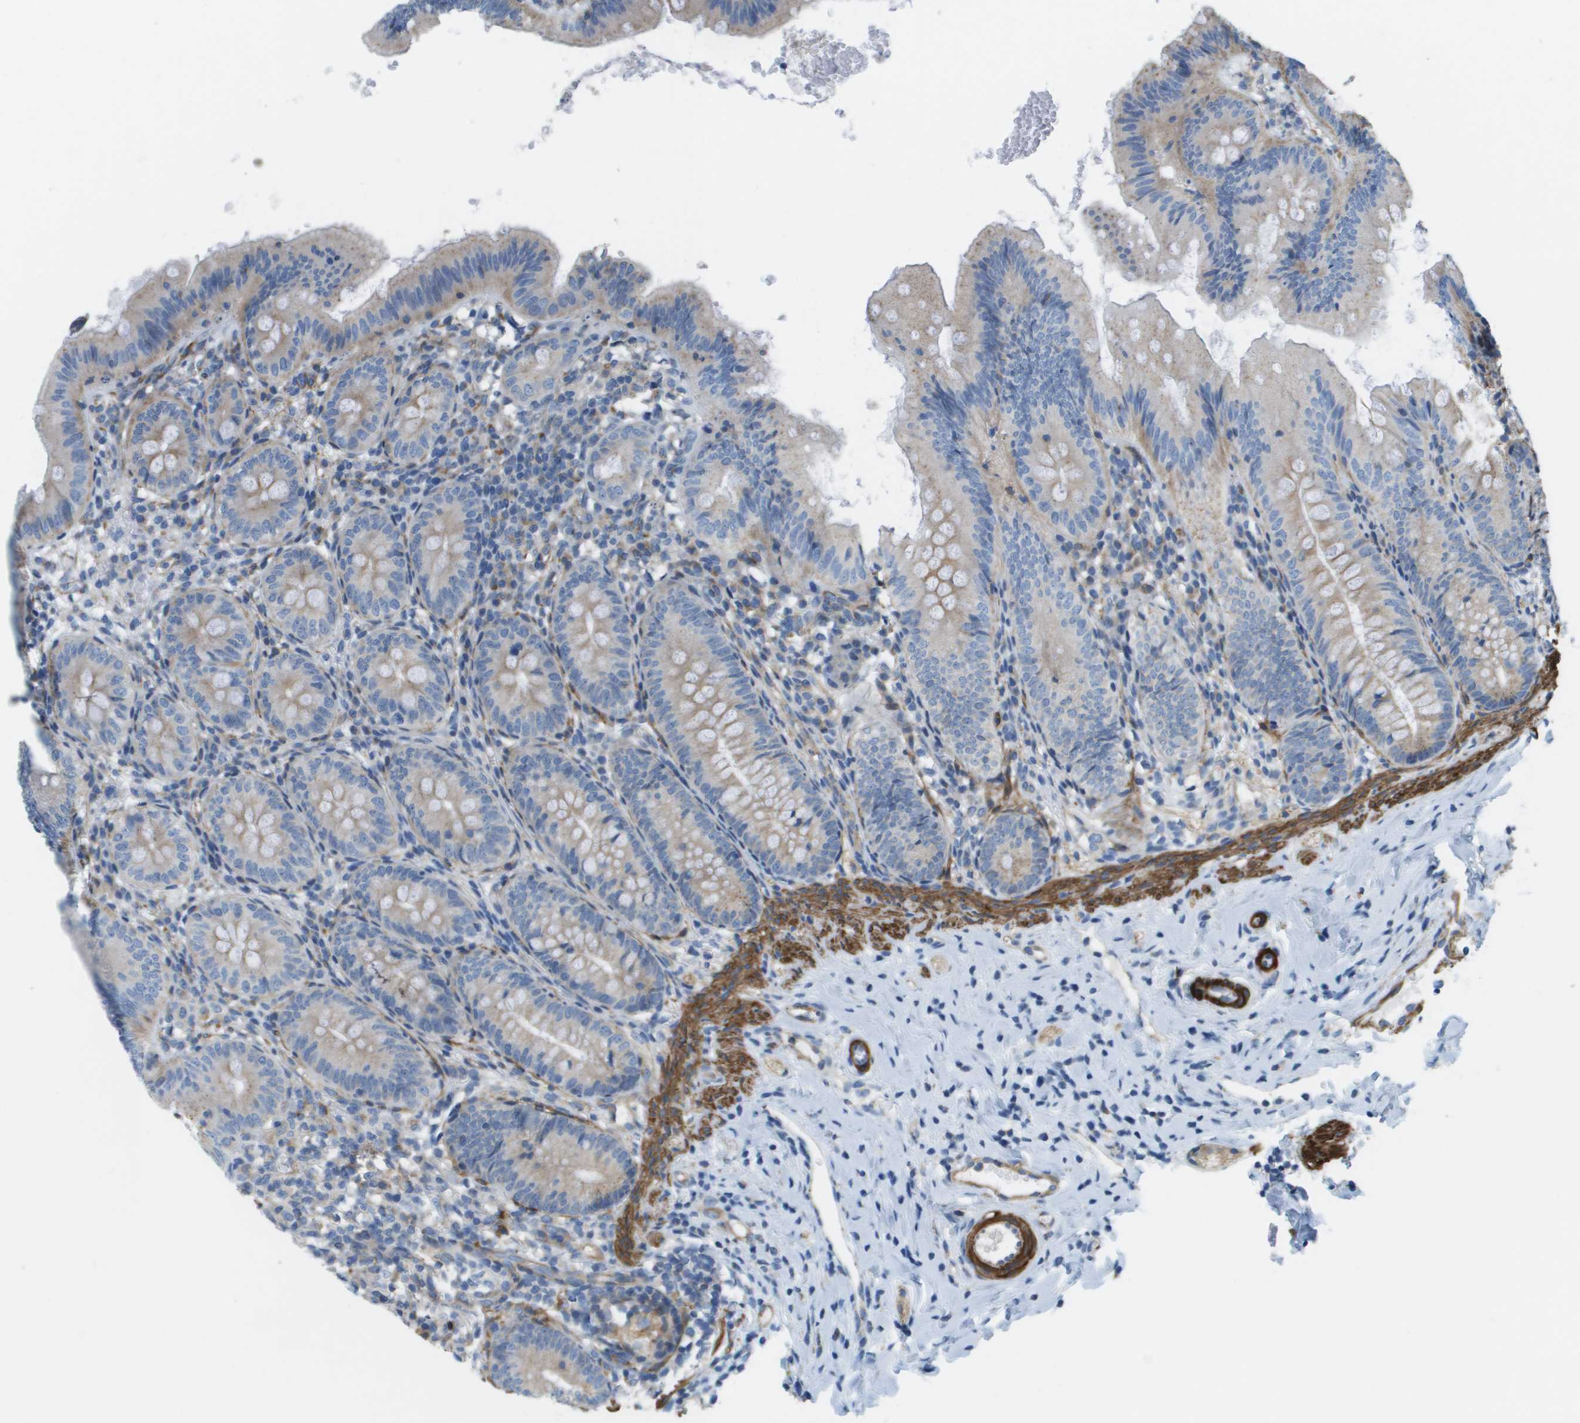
{"staining": {"intensity": "weak", "quantity": ">75%", "location": "cytoplasmic/membranous"}, "tissue": "appendix", "cell_type": "Glandular cells", "image_type": "normal", "snomed": [{"axis": "morphology", "description": "Normal tissue, NOS"}, {"axis": "topography", "description": "Appendix"}], "caption": "Immunohistochemistry histopathology image of normal appendix: appendix stained using immunohistochemistry displays low levels of weak protein expression localized specifically in the cytoplasmic/membranous of glandular cells, appearing as a cytoplasmic/membranous brown color.", "gene": "MYH11", "patient": {"sex": "male", "age": 1}}